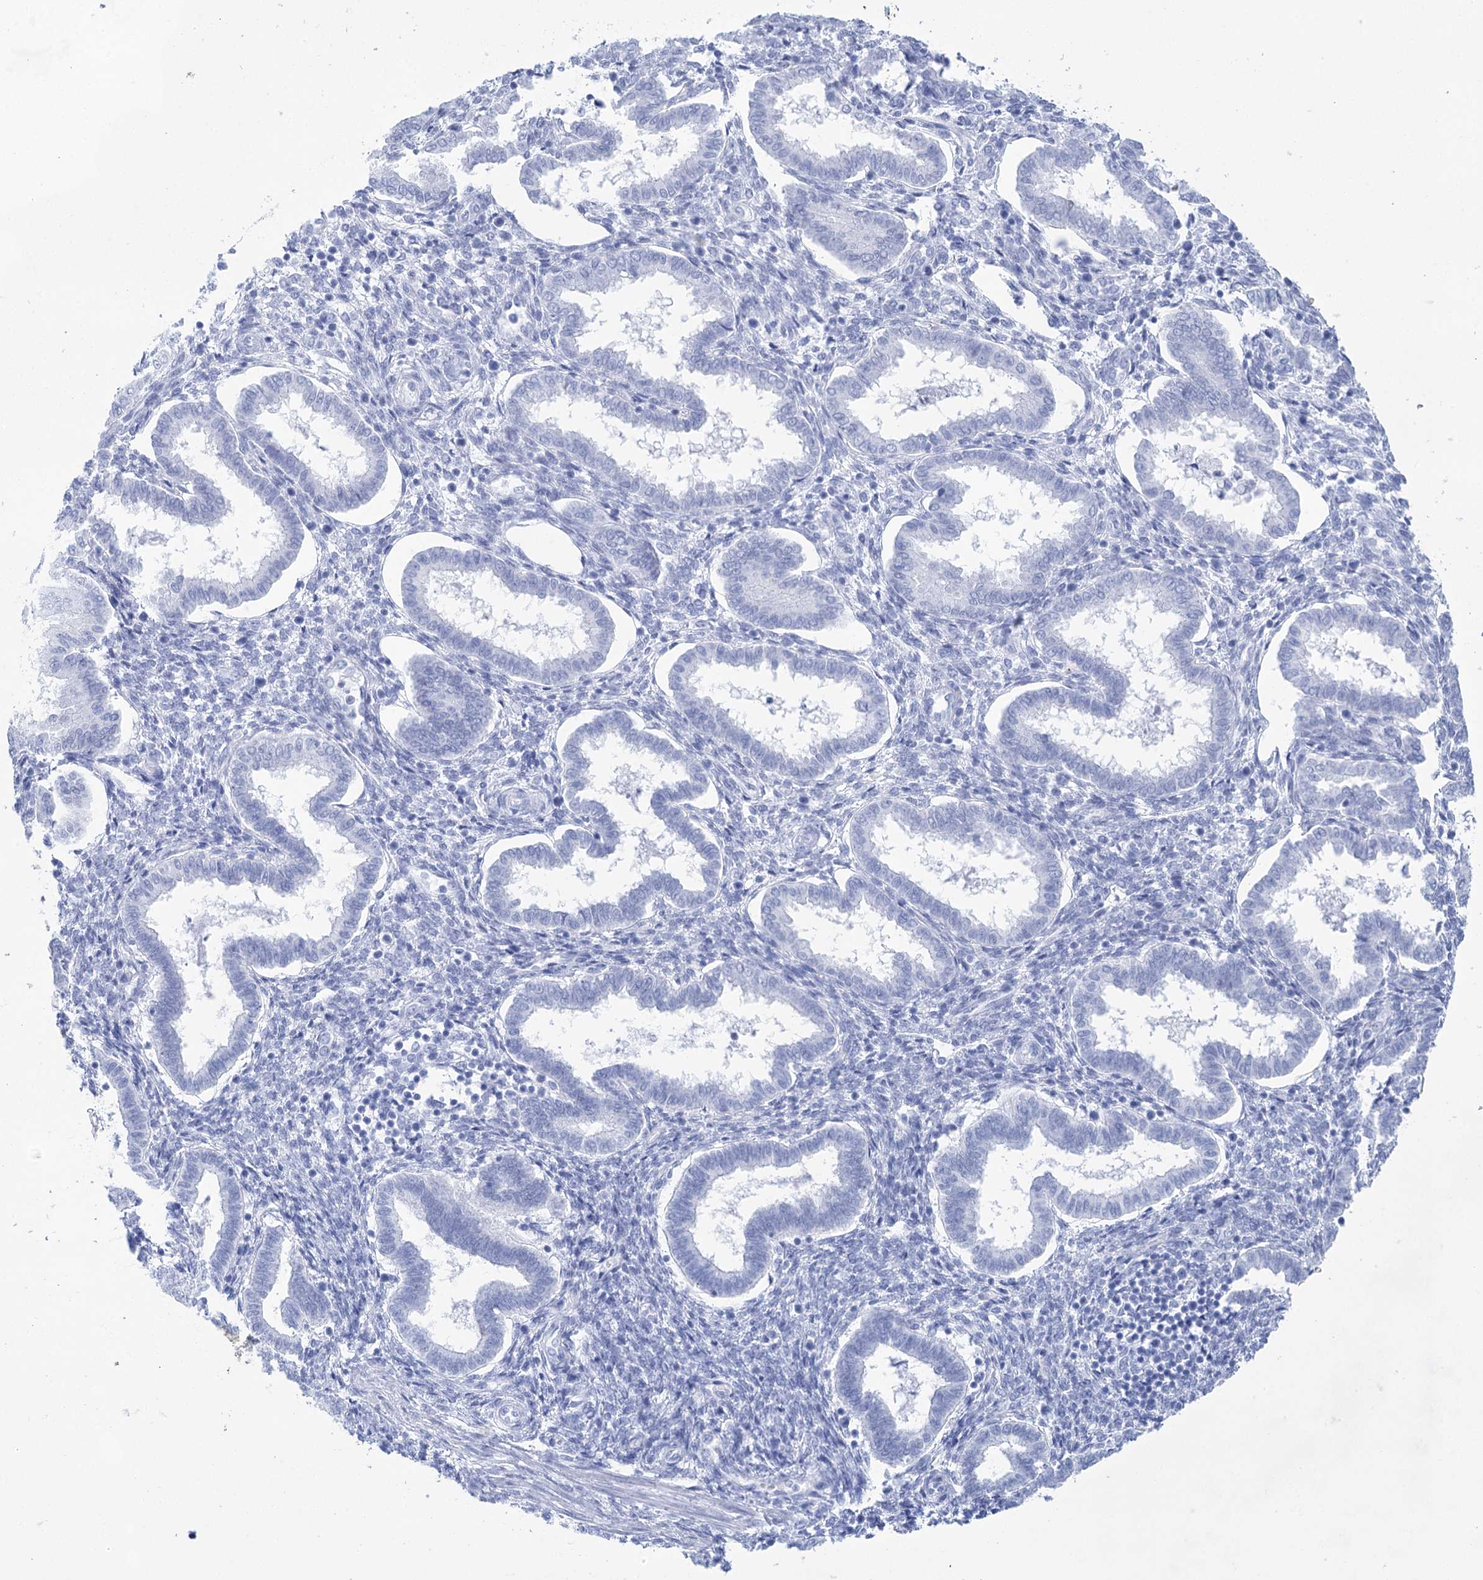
{"staining": {"intensity": "negative", "quantity": "none", "location": "none"}, "tissue": "endometrium", "cell_type": "Cells in endometrial stroma", "image_type": "normal", "snomed": [{"axis": "morphology", "description": "Normal tissue, NOS"}, {"axis": "topography", "description": "Endometrium"}], "caption": "This is a histopathology image of IHC staining of normal endometrium, which shows no staining in cells in endometrial stroma.", "gene": "LALBA", "patient": {"sex": "female", "age": 24}}